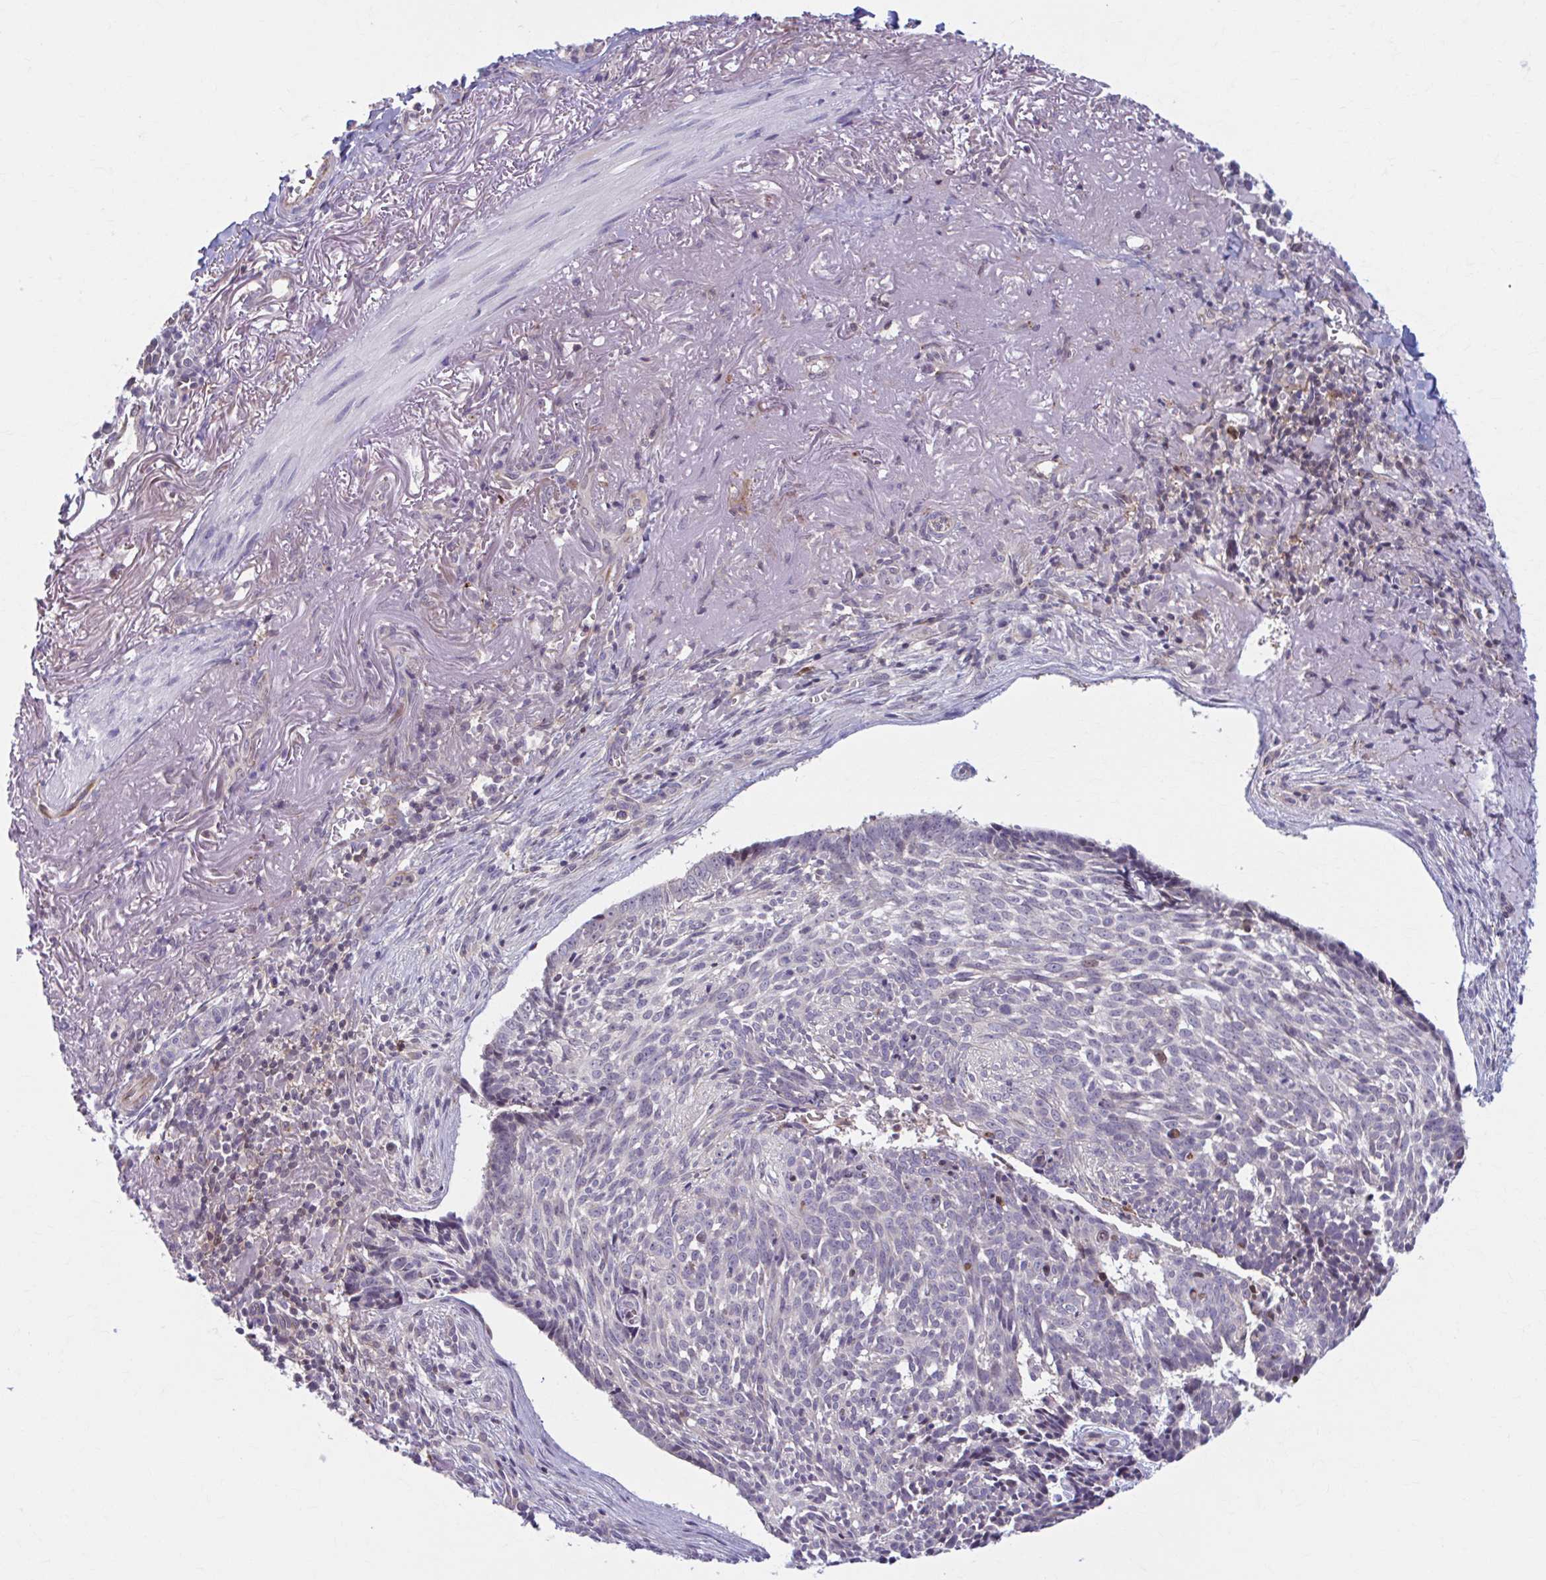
{"staining": {"intensity": "weak", "quantity": "<25%", "location": "cytoplasmic/membranous"}, "tissue": "skin cancer", "cell_type": "Tumor cells", "image_type": "cancer", "snomed": [{"axis": "morphology", "description": "Basal cell carcinoma"}, {"axis": "topography", "description": "Skin"}, {"axis": "topography", "description": "Skin of face"}], "caption": "Immunohistochemistry (IHC) image of neoplastic tissue: skin cancer stained with DAB (3,3'-diaminobenzidine) exhibits no significant protein positivity in tumor cells. (DAB (3,3'-diaminobenzidine) immunohistochemistry (IHC), high magnification).", "gene": "ADAT3", "patient": {"sex": "female", "age": 95}}